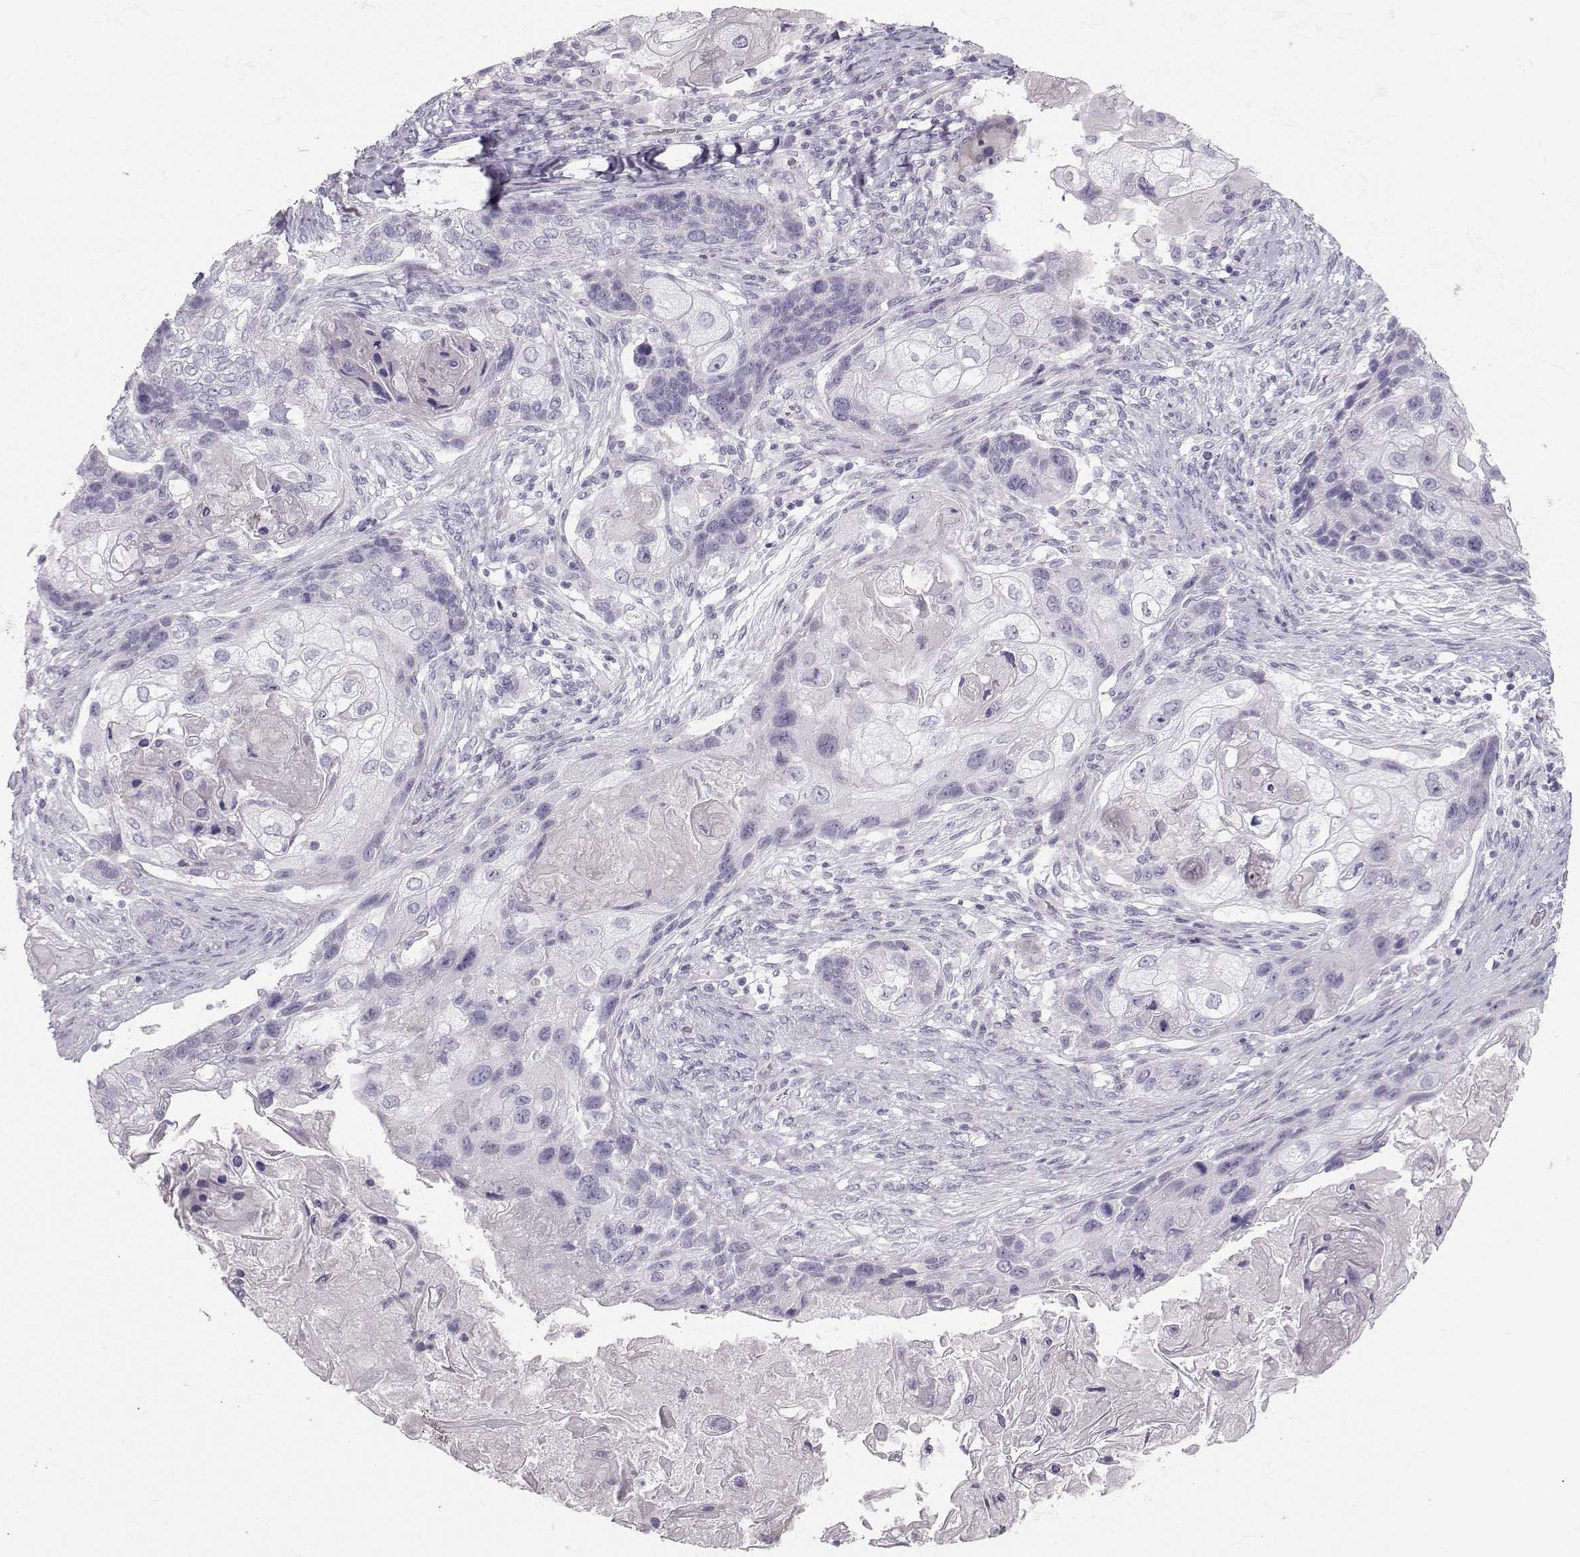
{"staining": {"intensity": "negative", "quantity": "none", "location": "none"}, "tissue": "lung cancer", "cell_type": "Tumor cells", "image_type": "cancer", "snomed": [{"axis": "morphology", "description": "Squamous cell carcinoma, NOS"}, {"axis": "topography", "description": "Lung"}], "caption": "This is a photomicrograph of IHC staining of lung cancer (squamous cell carcinoma), which shows no staining in tumor cells.", "gene": "CASR", "patient": {"sex": "male", "age": 69}}